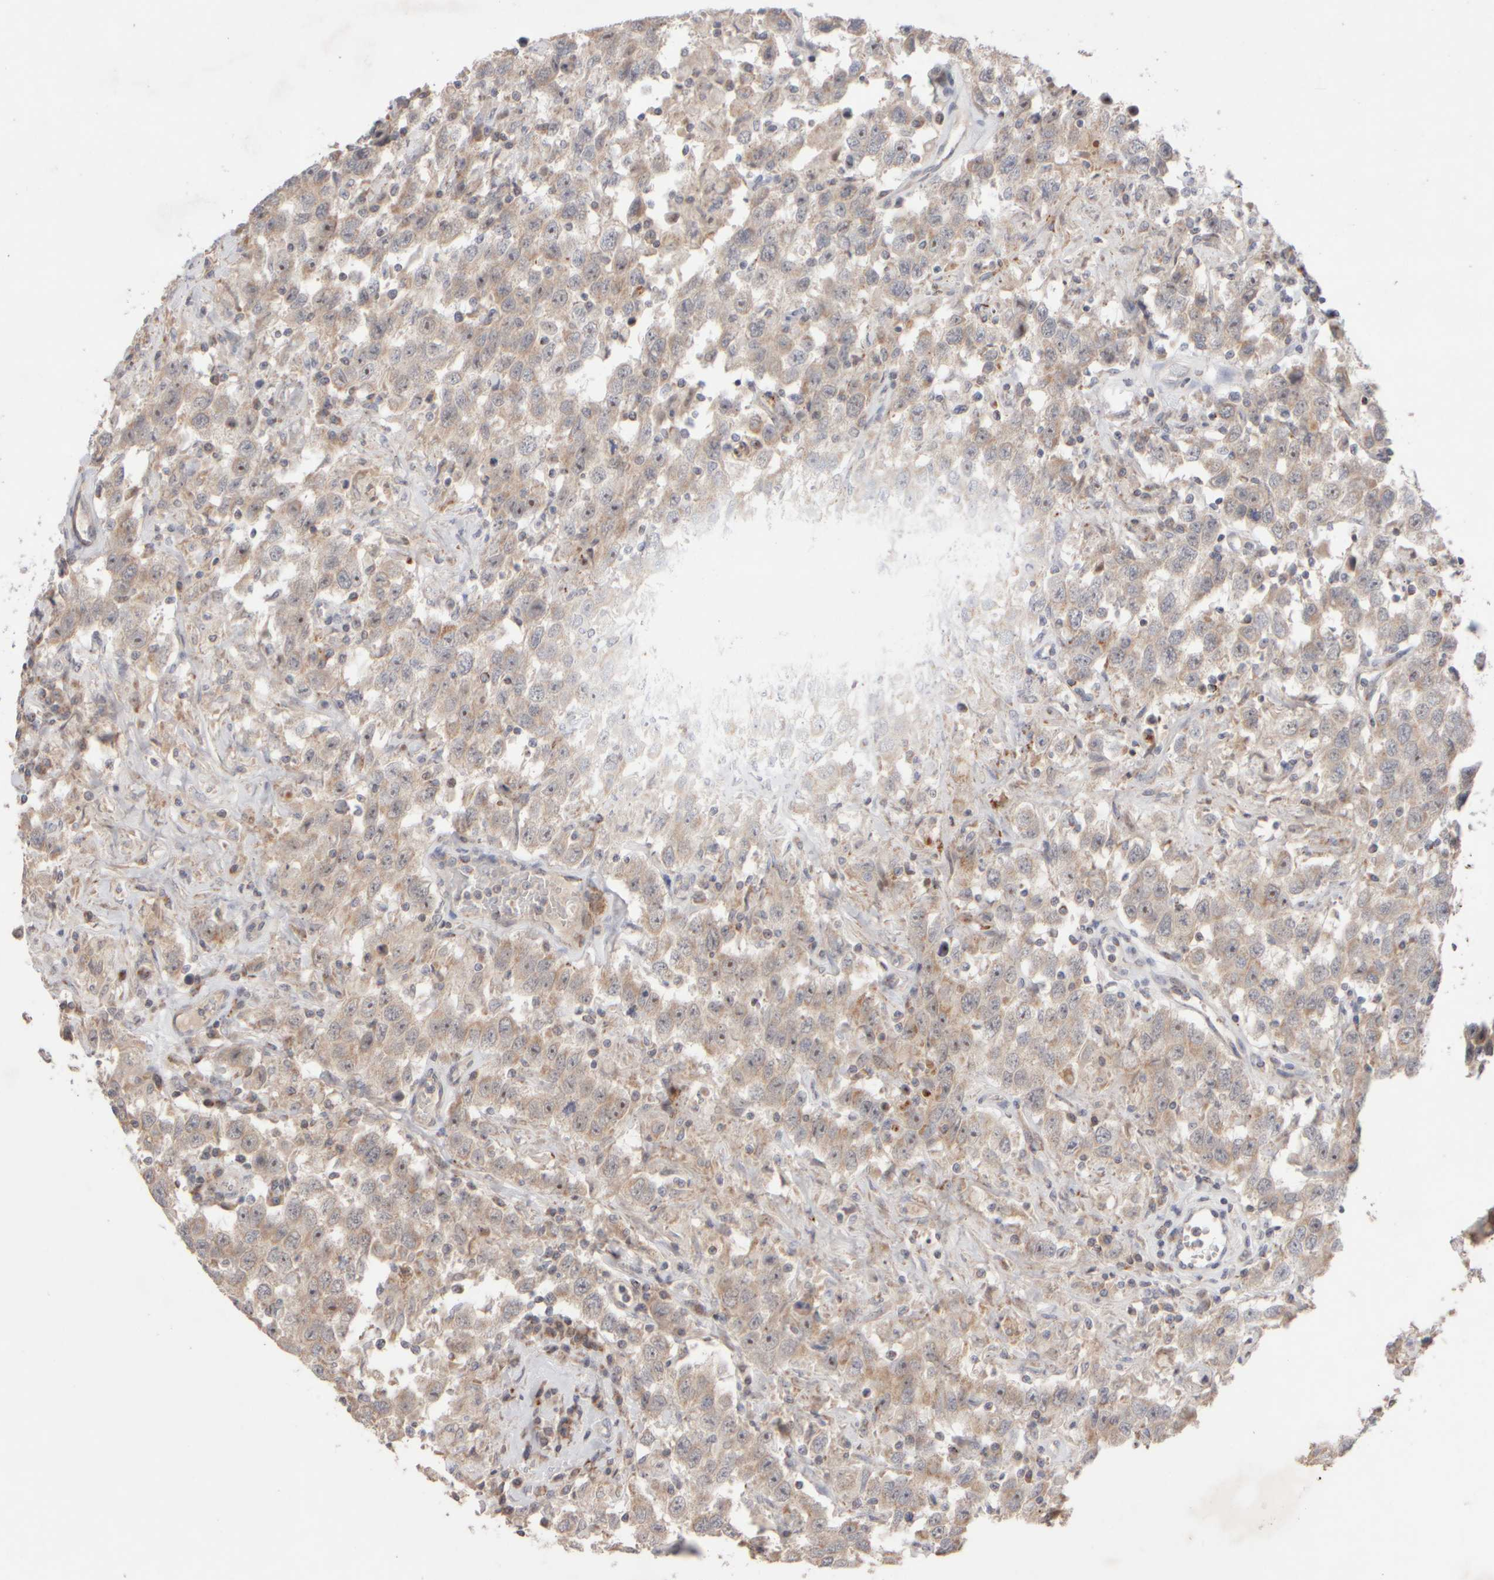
{"staining": {"intensity": "weak", "quantity": "25%-75%", "location": "cytoplasmic/membranous,nuclear"}, "tissue": "testis cancer", "cell_type": "Tumor cells", "image_type": "cancer", "snomed": [{"axis": "morphology", "description": "Seminoma, NOS"}, {"axis": "topography", "description": "Testis"}], "caption": "The histopathology image reveals a brown stain indicating the presence of a protein in the cytoplasmic/membranous and nuclear of tumor cells in seminoma (testis). (Brightfield microscopy of DAB IHC at high magnification).", "gene": "CHADL", "patient": {"sex": "male", "age": 41}}